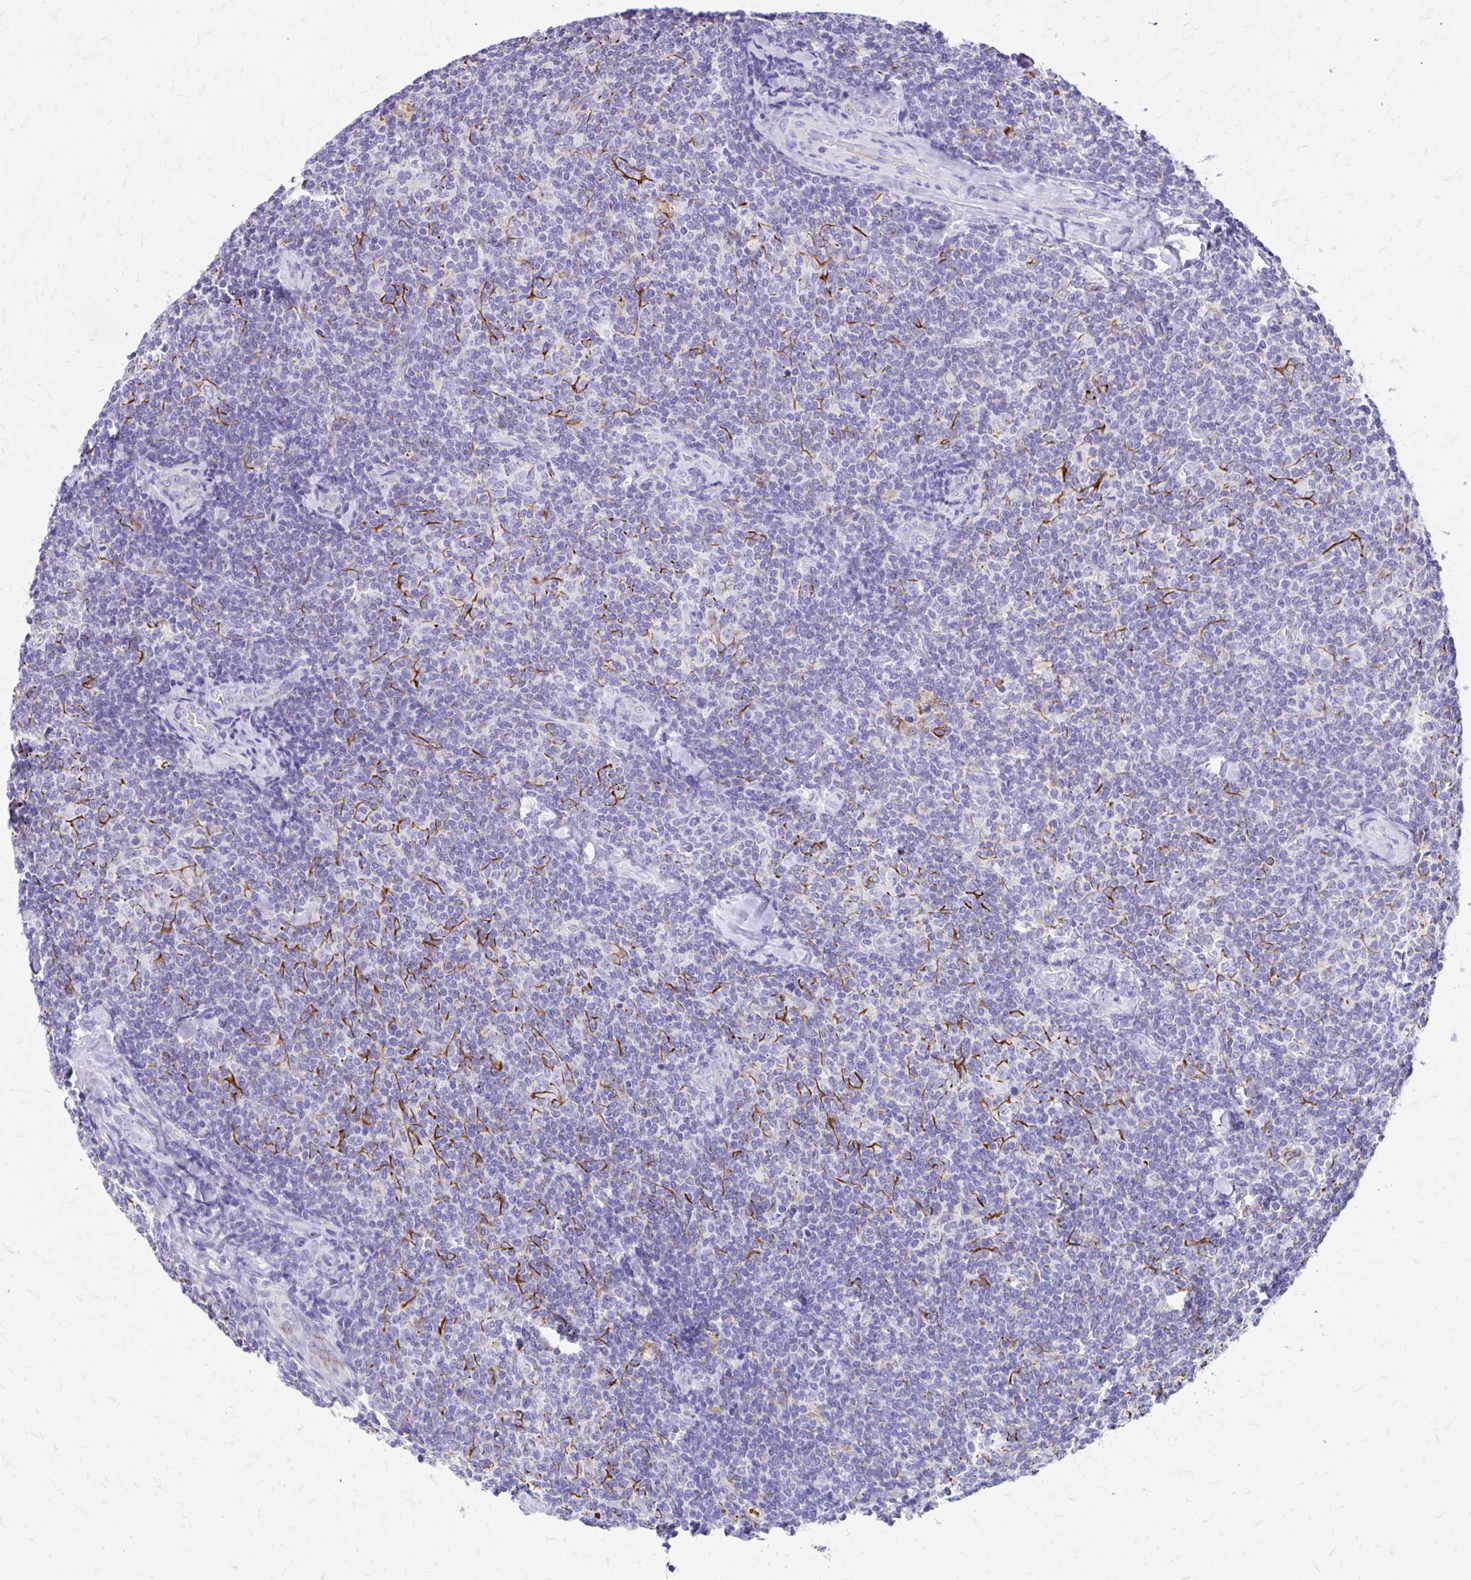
{"staining": {"intensity": "negative", "quantity": "none", "location": "none"}, "tissue": "lymphoma", "cell_type": "Tumor cells", "image_type": "cancer", "snomed": [{"axis": "morphology", "description": "Malignant lymphoma, non-Hodgkin's type, Low grade"}, {"axis": "topography", "description": "Lymph node"}], "caption": "Tumor cells show no significant protein staining in malignant lymphoma, non-Hodgkin's type (low-grade). The staining was performed using DAB (3,3'-diaminobenzidine) to visualize the protein expression in brown, while the nuclei were stained in blue with hematoxylin (Magnification: 20x).", "gene": "ZNF699", "patient": {"sex": "female", "age": 56}}